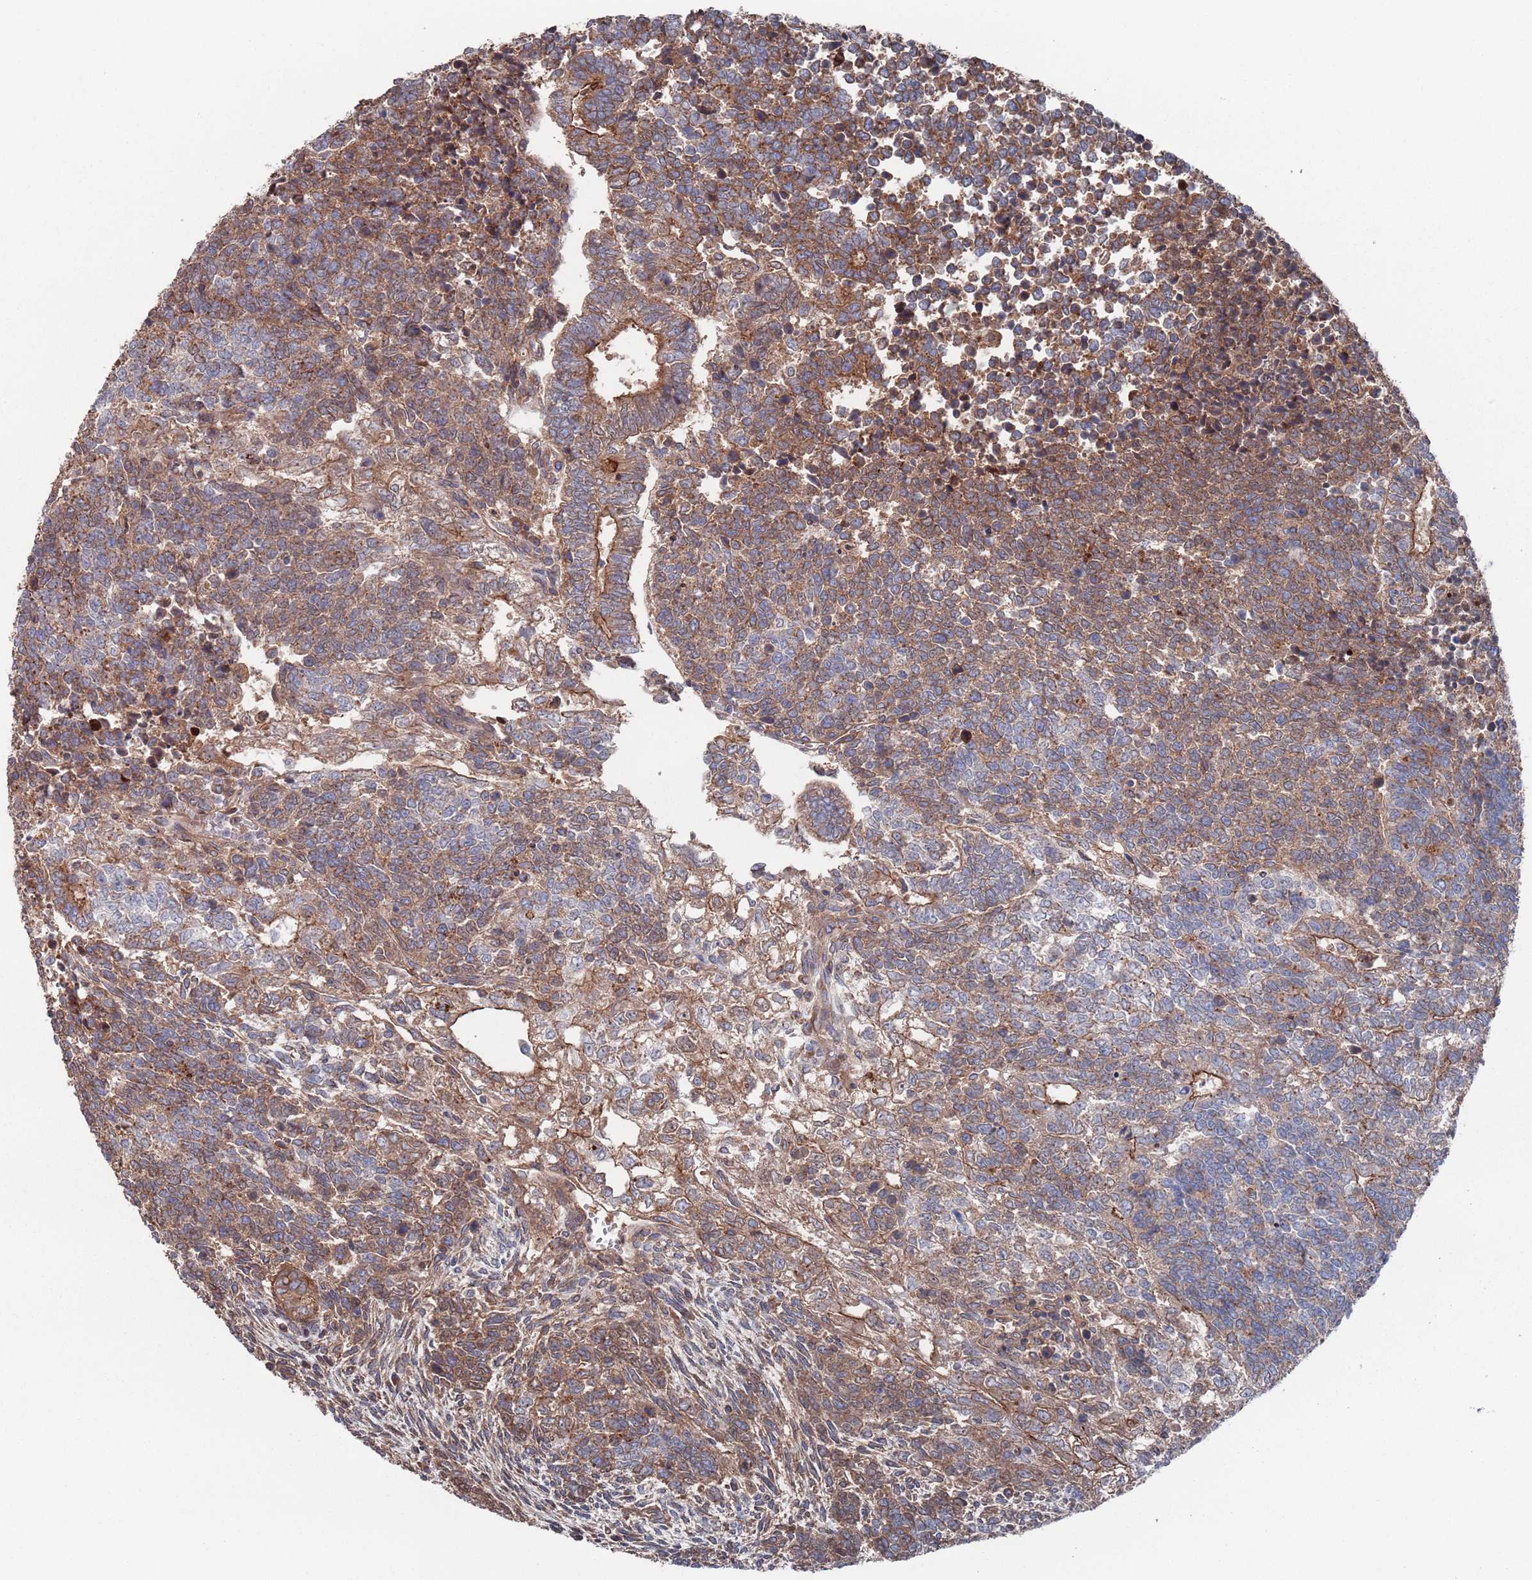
{"staining": {"intensity": "strong", "quantity": "25%-75%", "location": "cytoplasmic/membranous"}, "tissue": "testis cancer", "cell_type": "Tumor cells", "image_type": "cancer", "snomed": [{"axis": "morphology", "description": "Carcinoma, Embryonal, NOS"}, {"axis": "topography", "description": "Testis"}], "caption": "The immunohistochemical stain highlights strong cytoplasmic/membranous staining in tumor cells of testis cancer (embryonal carcinoma) tissue. (DAB (3,3'-diaminobenzidine) IHC, brown staining for protein, blue staining for nuclei).", "gene": "PLEKHA4", "patient": {"sex": "male", "age": 23}}